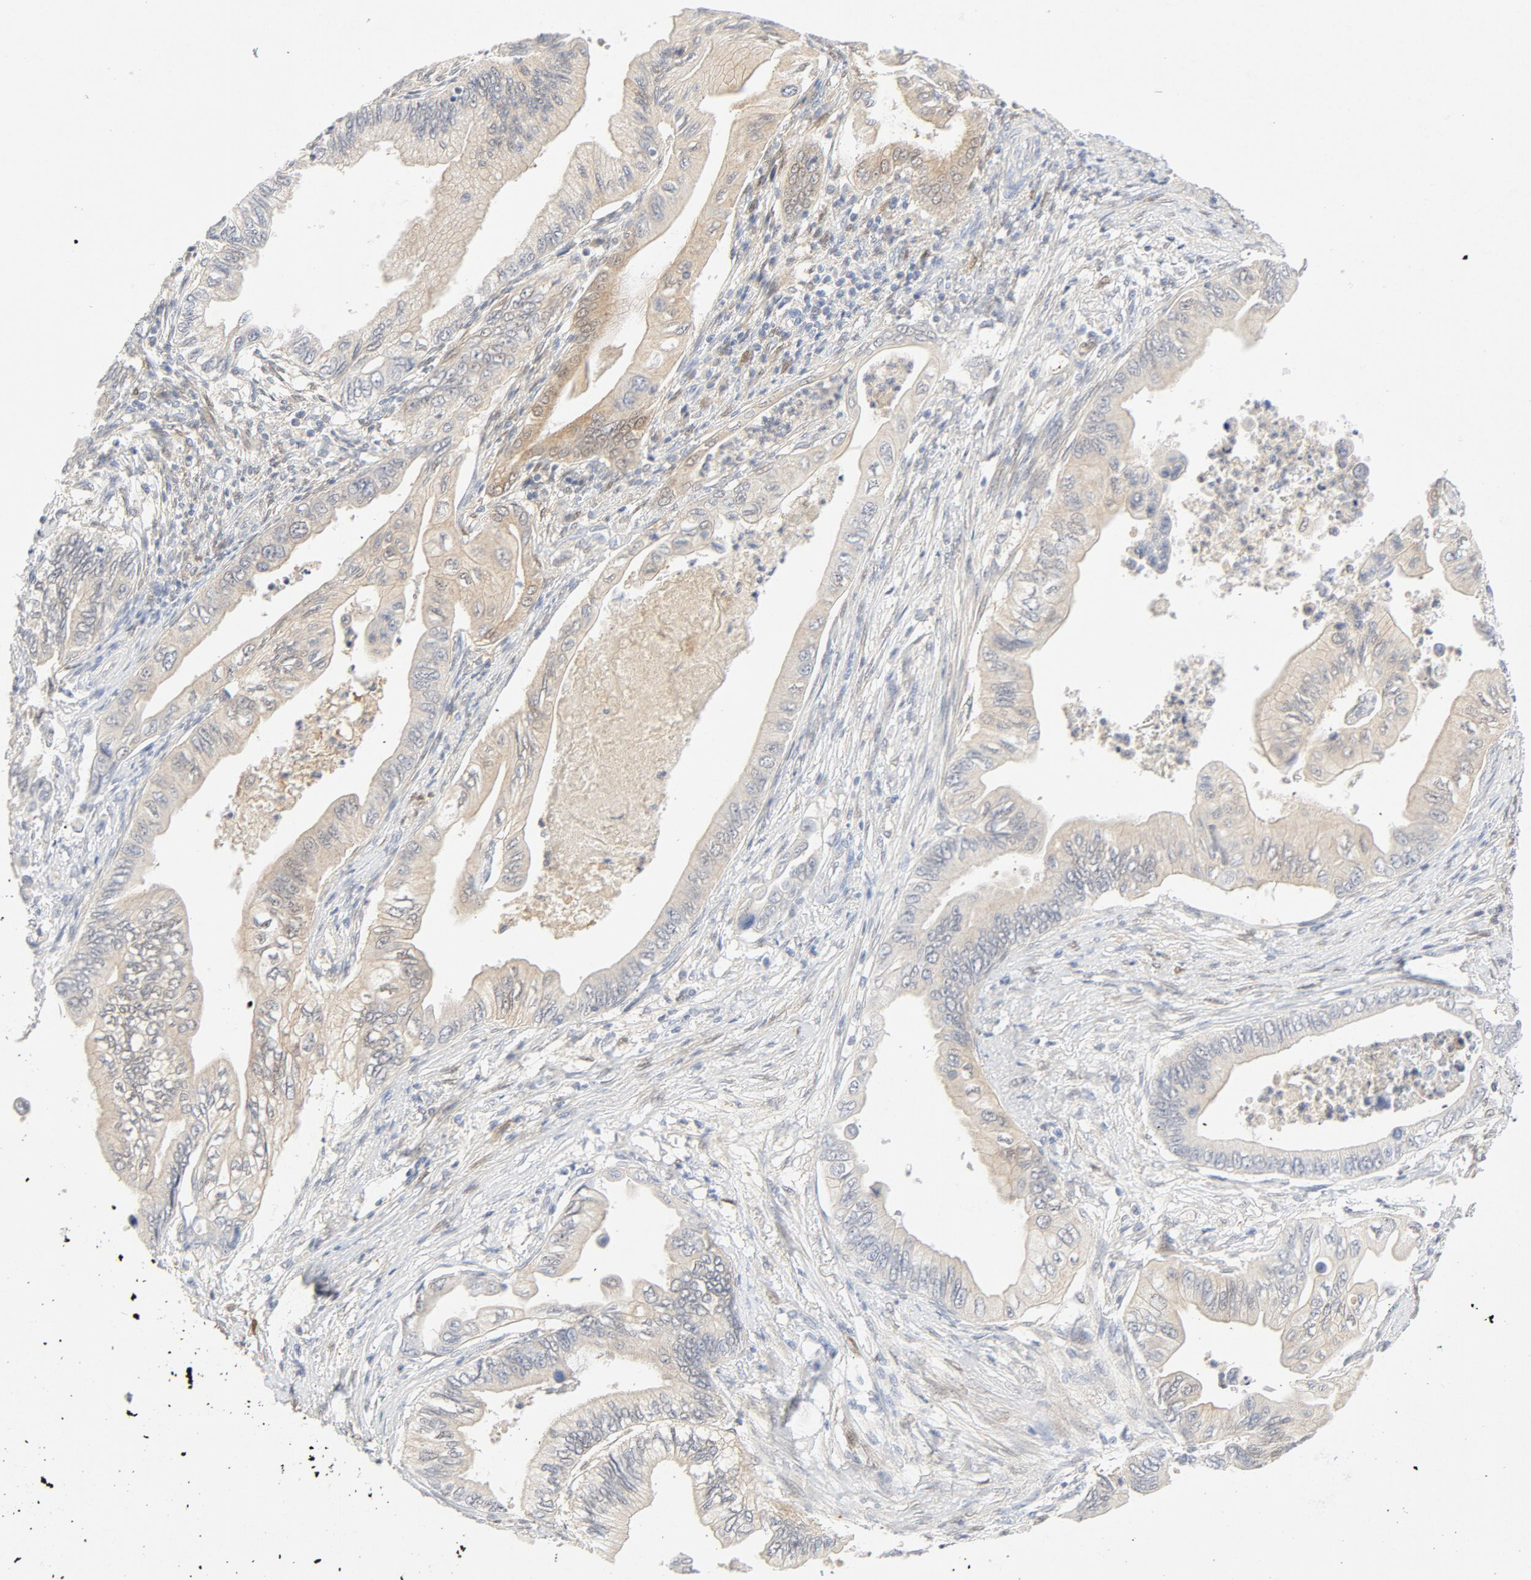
{"staining": {"intensity": "moderate", "quantity": "25%-75%", "location": "cytoplasmic/membranous"}, "tissue": "pancreatic cancer", "cell_type": "Tumor cells", "image_type": "cancer", "snomed": [{"axis": "morphology", "description": "Adenocarcinoma, NOS"}, {"axis": "topography", "description": "Pancreas"}], "caption": "Immunohistochemical staining of pancreatic cancer displays medium levels of moderate cytoplasmic/membranous expression in about 25%-75% of tumor cells.", "gene": "PGM1", "patient": {"sex": "female", "age": 66}}